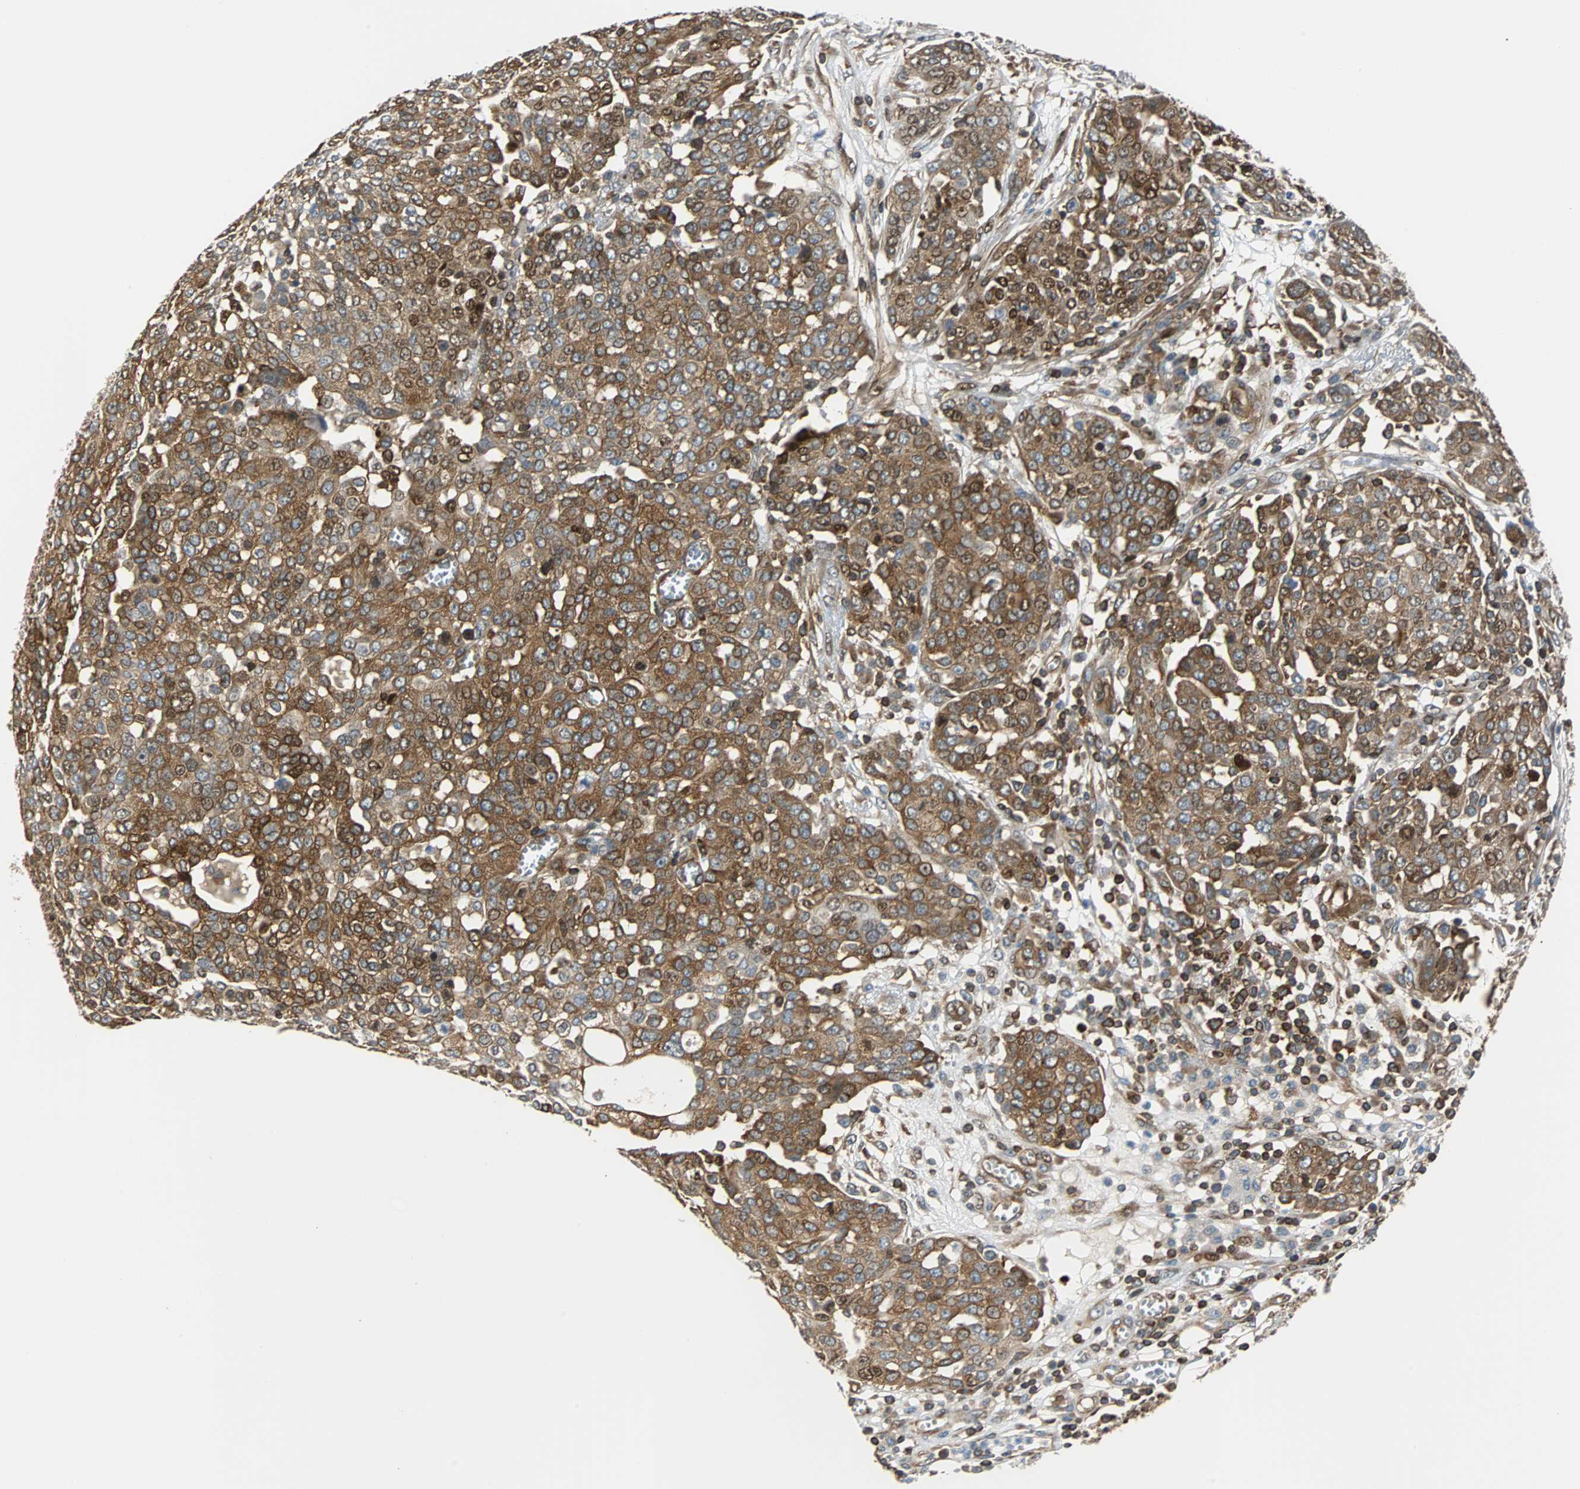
{"staining": {"intensity": "strong", "quantity": ">75%", "location": "cytoplasmic/membranous"}, "tissue": "ovarian cancer", "cell_type": "Tumor cells", "image_type": "cancer", "snomed": [{"axis": "morphology", "description": "Cystadenocarcinoma, serous, NOS"}, {"axis": "topography", "description": "Soft tissue"}, {"axis": "topography", "description": "Ovary"}], "caption": "The micrograph demonstrates immunohistochemical staining of ovarian cancer. There is strong cytoplasmic/membranous staining is identified in approximately >75% of tumor cells.", "gene": "RELA", "patient": {"sex": "female", "age": 57}}